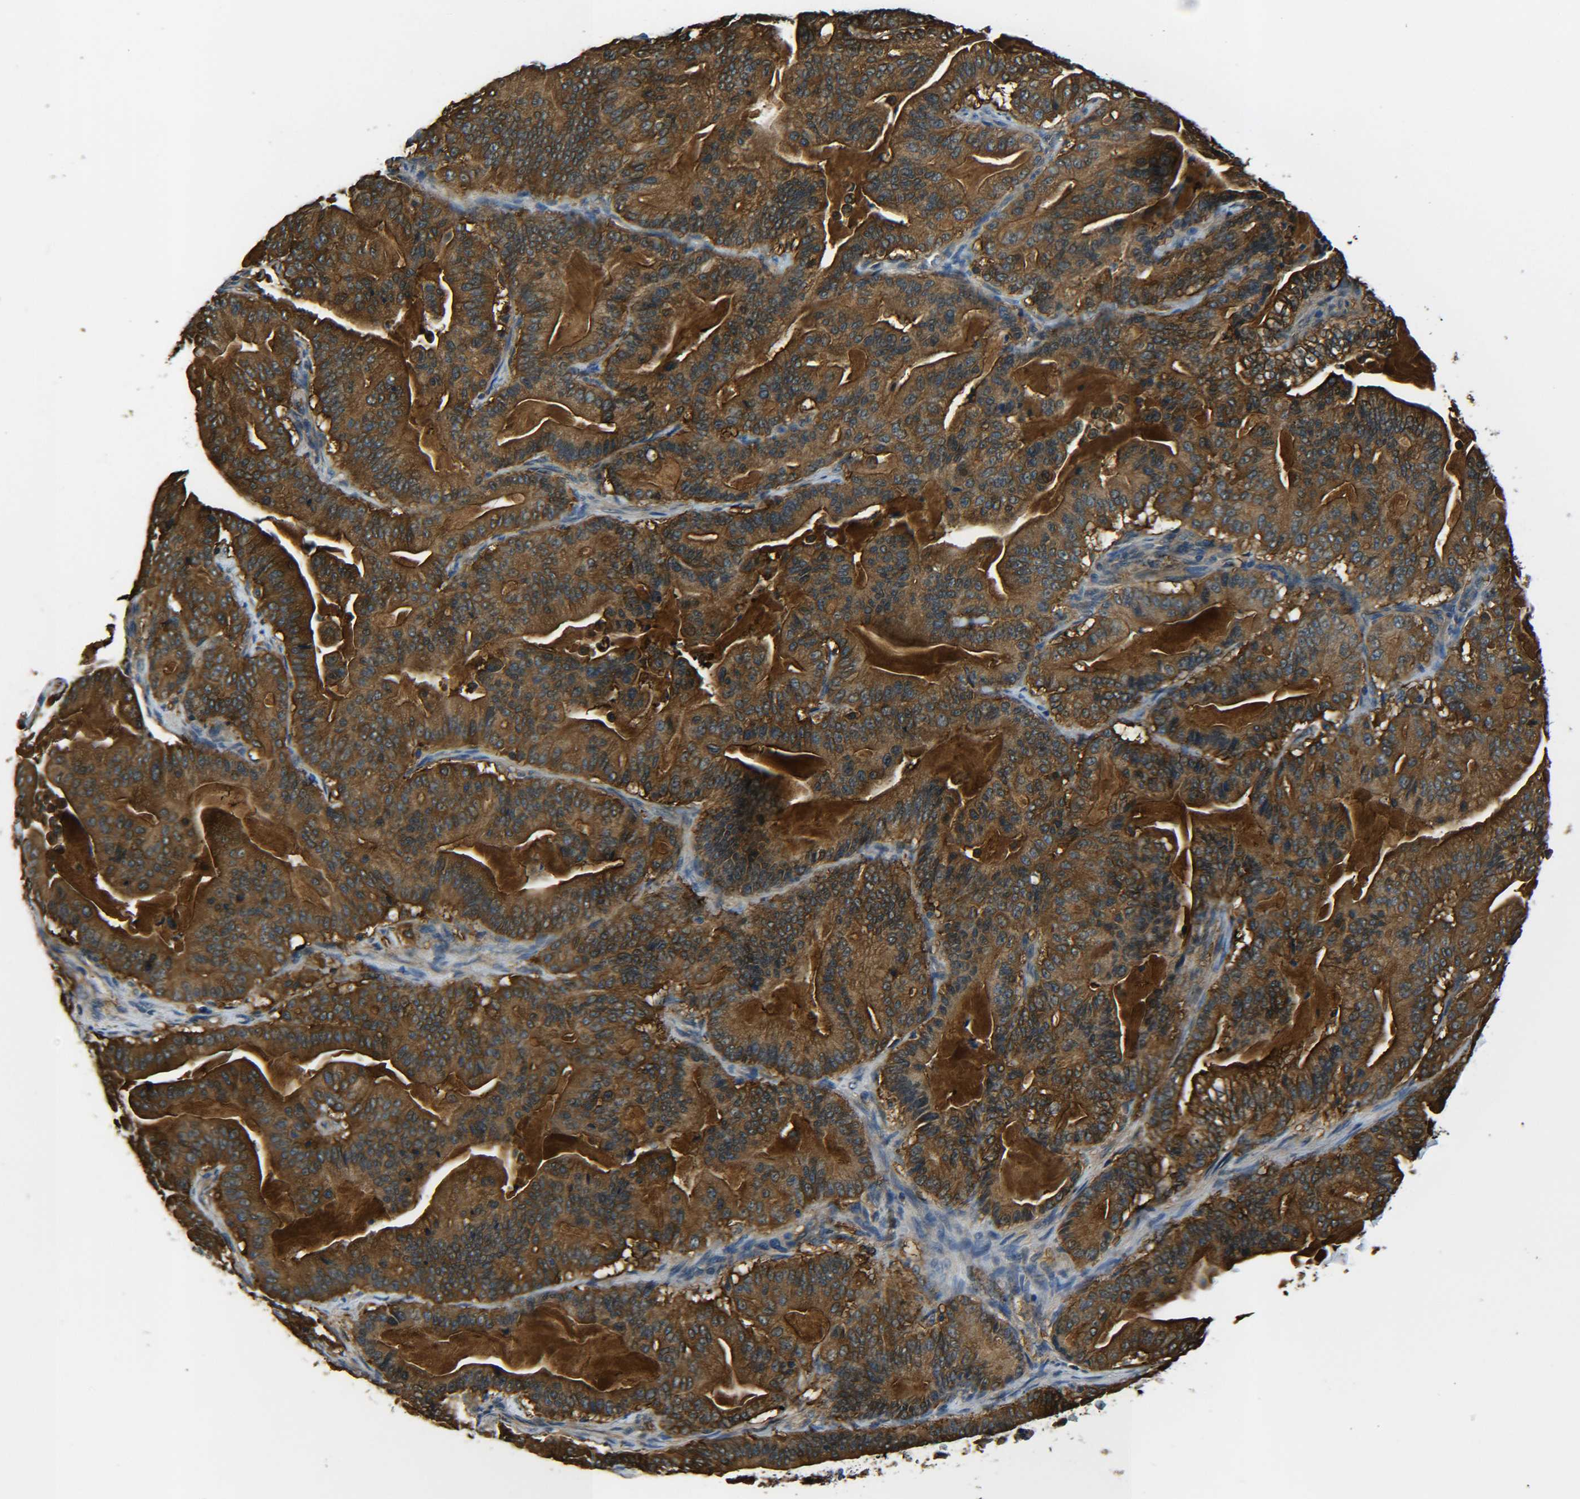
{"staining": {"intensity": "strong", "quantity": ">75%", "location": "cytoplasmic/membranous"}, "tissue": "pancreatic cancer", "cell_type": "Tumor cells", "image_type": "cancer", "snomed": [{"axis": "morphology", "description": "Adenocarcinoma, NOS"}, {"axis": "topography", "description": "Pancreas"}], "caption": "Pancreatic adenocarcinoma was stained to show a protein in brown. There is high levels of strong cytoplasmic/membranous expression in about >75% of tumor cells.", "gene": "PREB", "patient": {"sex": "male", "age": 63}}